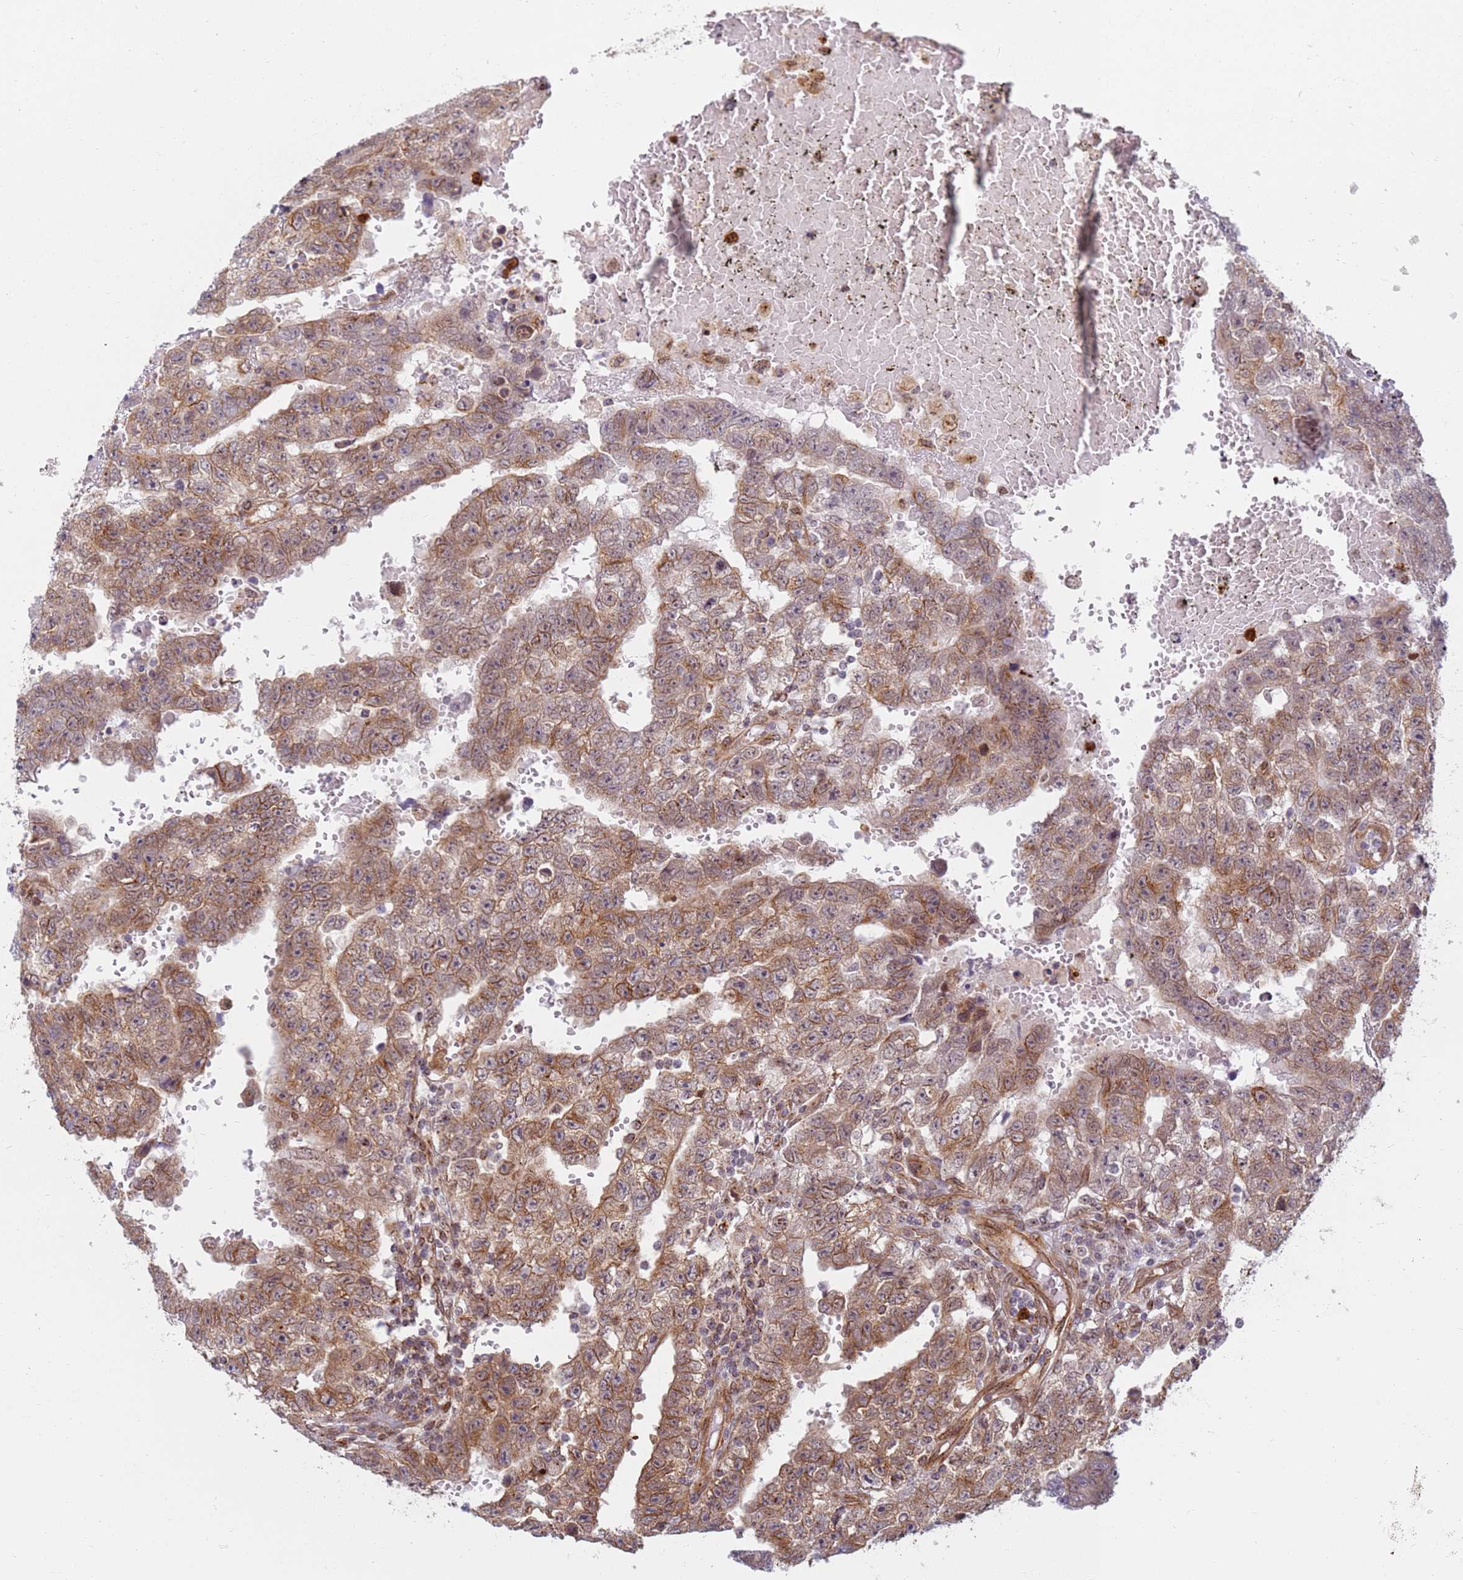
{"staining": {"intensity": "moderate", "quantity": ">75%", "location": "cytoplasmic/membranous"}, "tissue": "testis cancer", "cell_type": "Tumor cells", "image_type": "cancer", "snomed": [{"axis": "morphology", "description": "Carcinoma, Embryonal, NOS"}, {"axis": "topography", "description": "Testis"}], "caption": "Immunohistochemical staining of testis embryonal carcinoma displays moderate cytoplasmic/membranous protein positivity in about >75% of tumor cells.", "gene": "CEP170", "patient": {"sex": "male", "age": 25}}